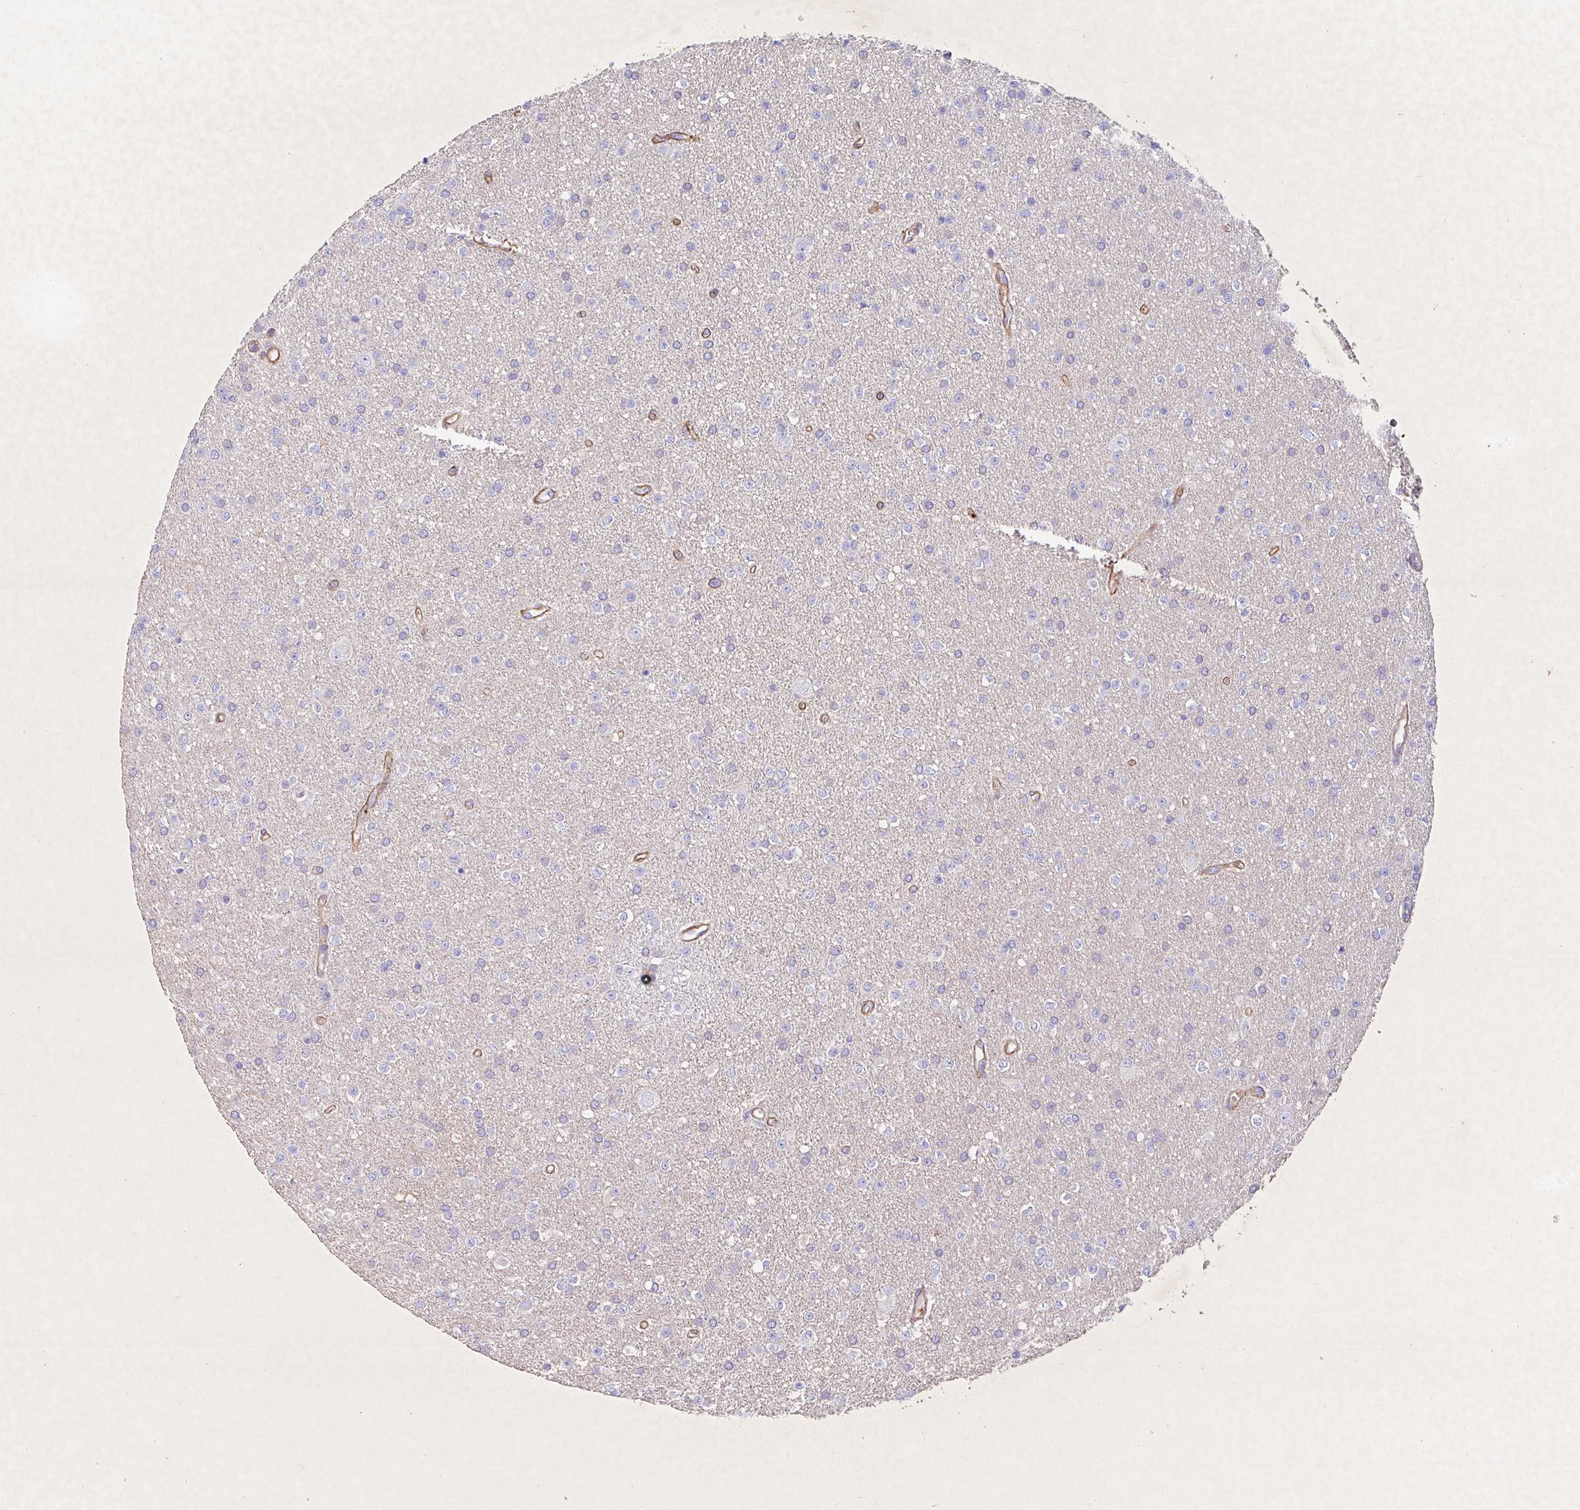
{"staining": {"intensity": "negative", "quantity": "none", "location": "none"}, "tissue": "glioma", "cell_type": "Tumor cells", "image_type": "cancer", "snomed": [{"axis": "morphology", "description": "Glioma, malignant, Low grade"}, {"axis": "topography", "description": "Brain"}], "caption": "High power microscopy micrograph of an IHC photomicrograph of malignant glioma (low-grade), revealing no significant expression in tumor cells.", "gene": "ATP2C2", "patient": {"sex": "female", "age": 34}}